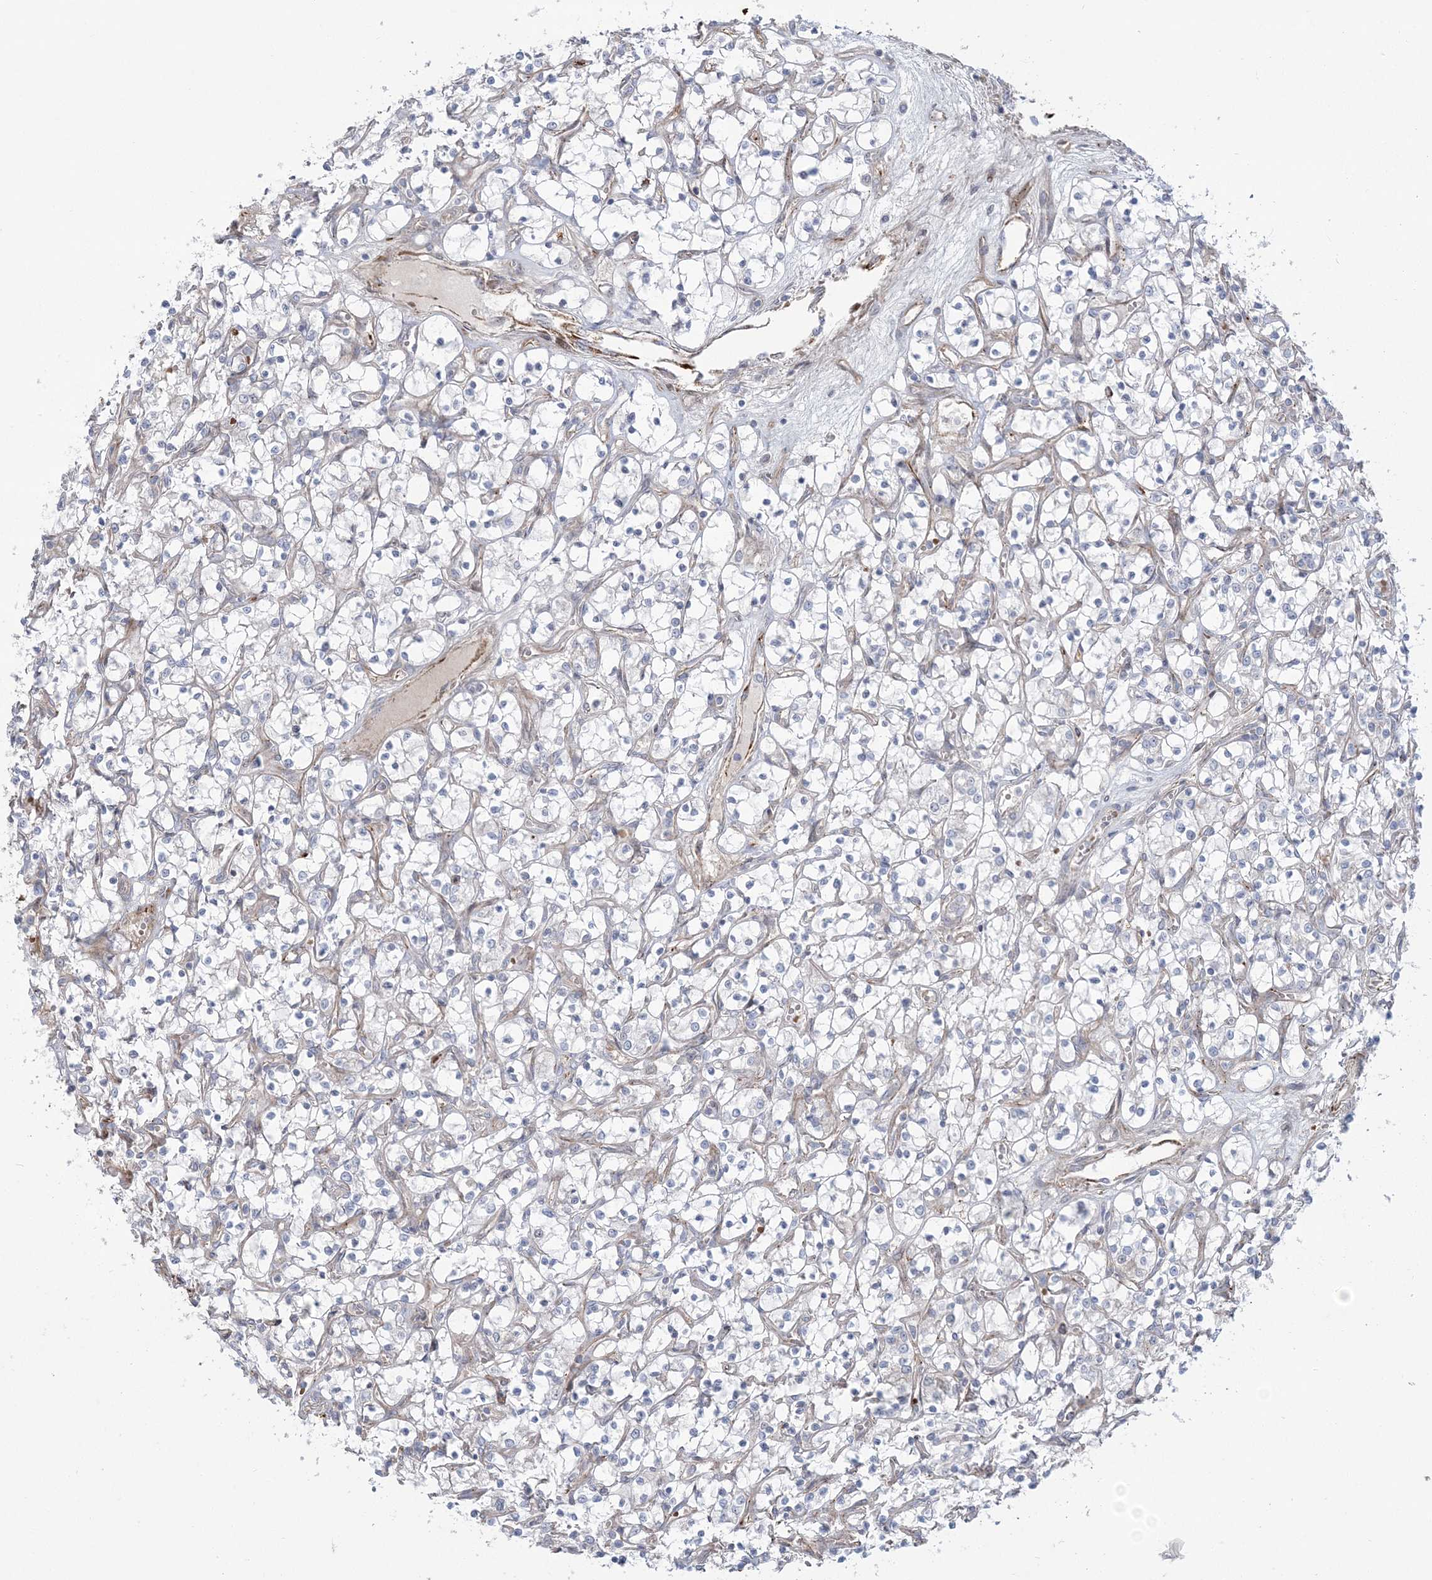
{"staining": {"intensity": "negative", "quantity": "none", "location": "none"}, "tissue": "renal cancer", "cell_type": "Tumor cells", "image_type": "cancer", "snomed": [{"axis": "morphology", "description": "Adenocarcinoma, NOS"}, {"axis": "topography", "description": "Kidney"}], "caption": "IHC image of neoplastic tissue: human renal adenocarcinoma stained with DAB reveals no significant protein staining in tumor cells.", "gene": "NUDT9", "patient": {"sex": "female", "age": 69}}